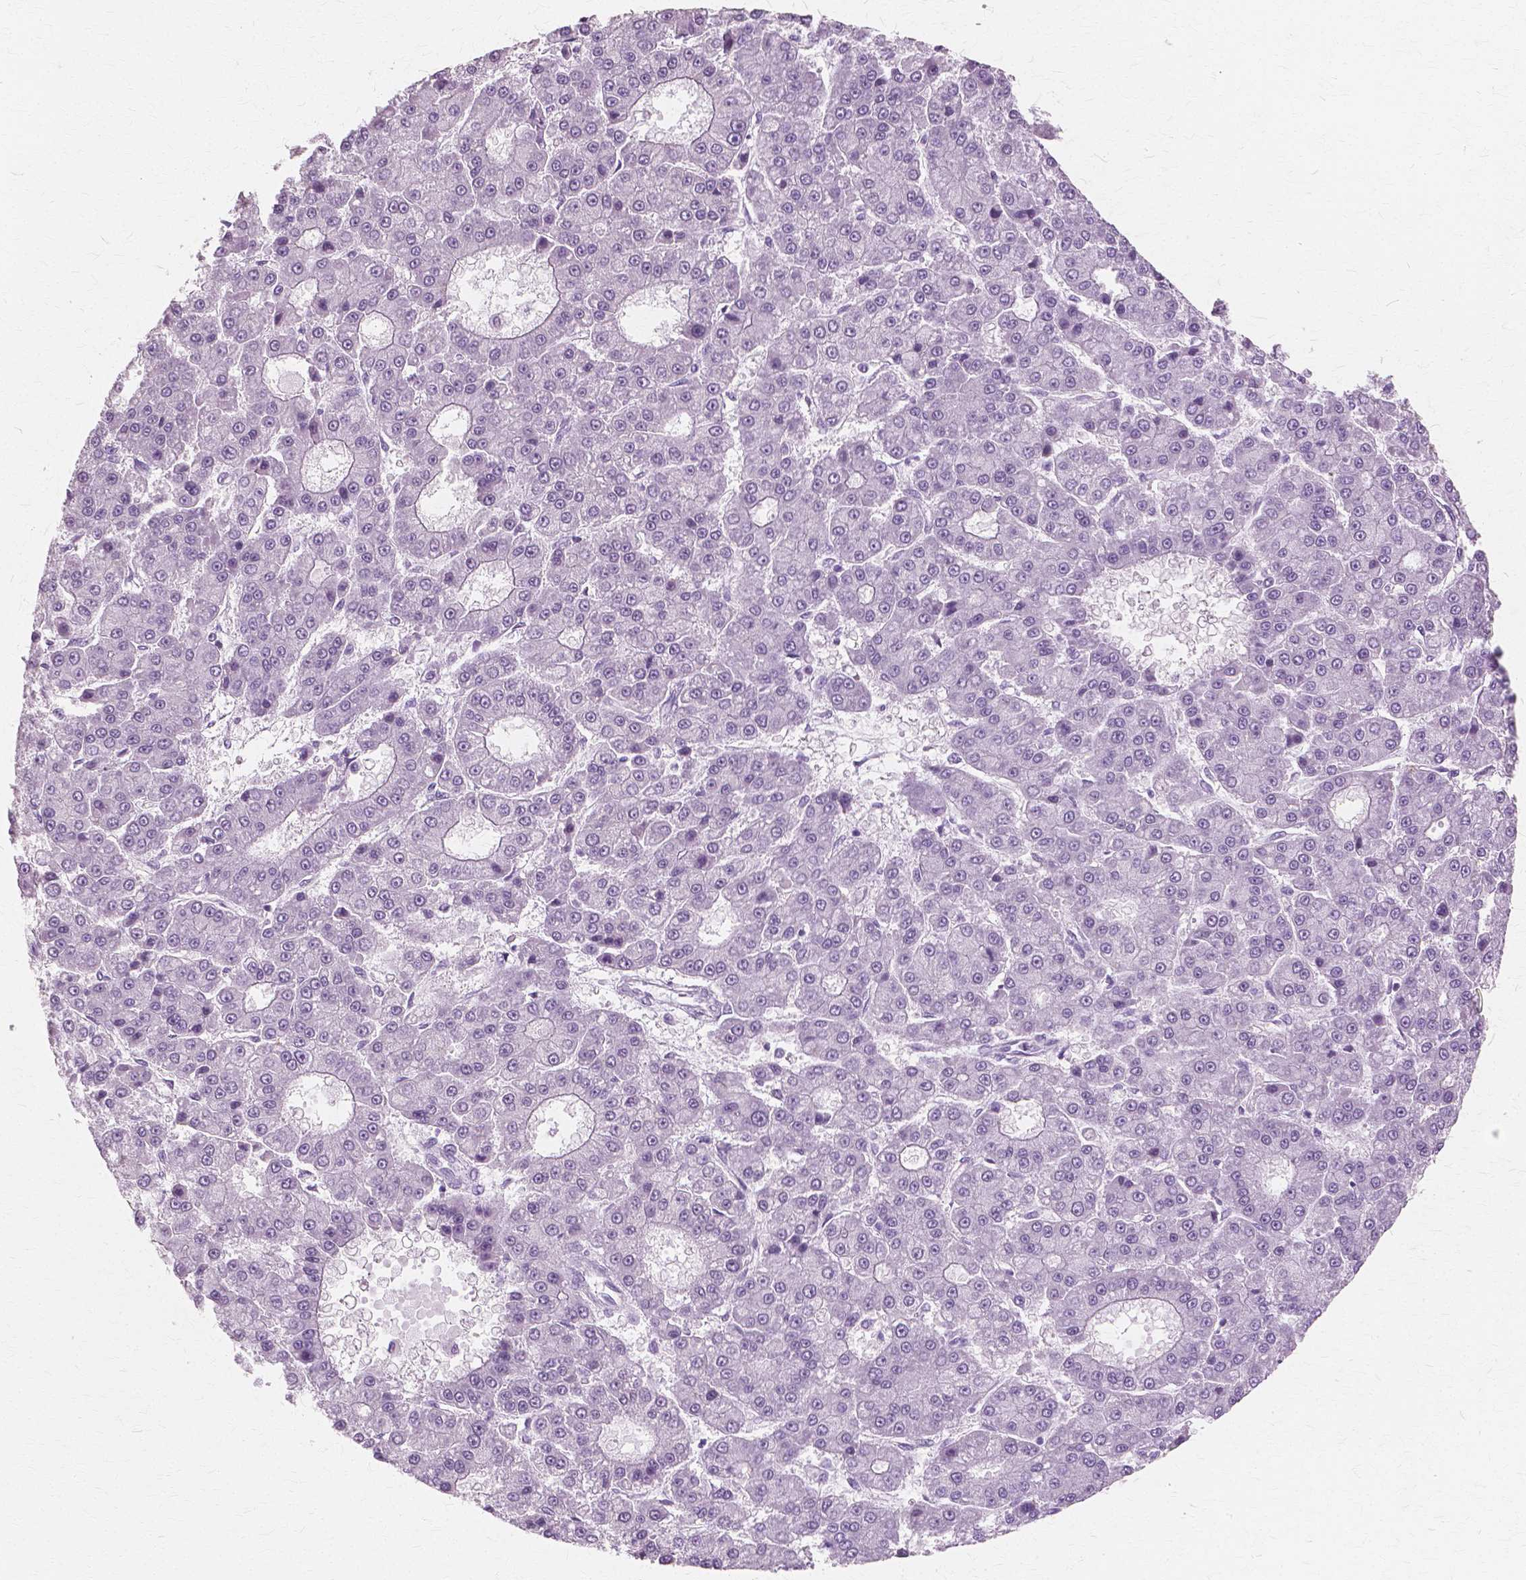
{"staining": {"intensity": "negative", "quantity": "none", "location": "none"}, "tissue": "liver cancer", "cell_type": "Tumor cells", "image_type": "cancer", "snomed": [{"axis": "morphology", "description": "Carcinoma, Hepatocellular, NOS"}, {"axis": "topography", "description": "Liver"}], "caption": "Protein analysis of liver hepatocellular carcinoma shows no significant expression in tumor cells. (DAB (3,3'-diaminobenzidine) IHC visualized using brightfield microscopy, high magnification).", "gene": "SFTPD", "patient": {"sex": "male", "age": 70}}